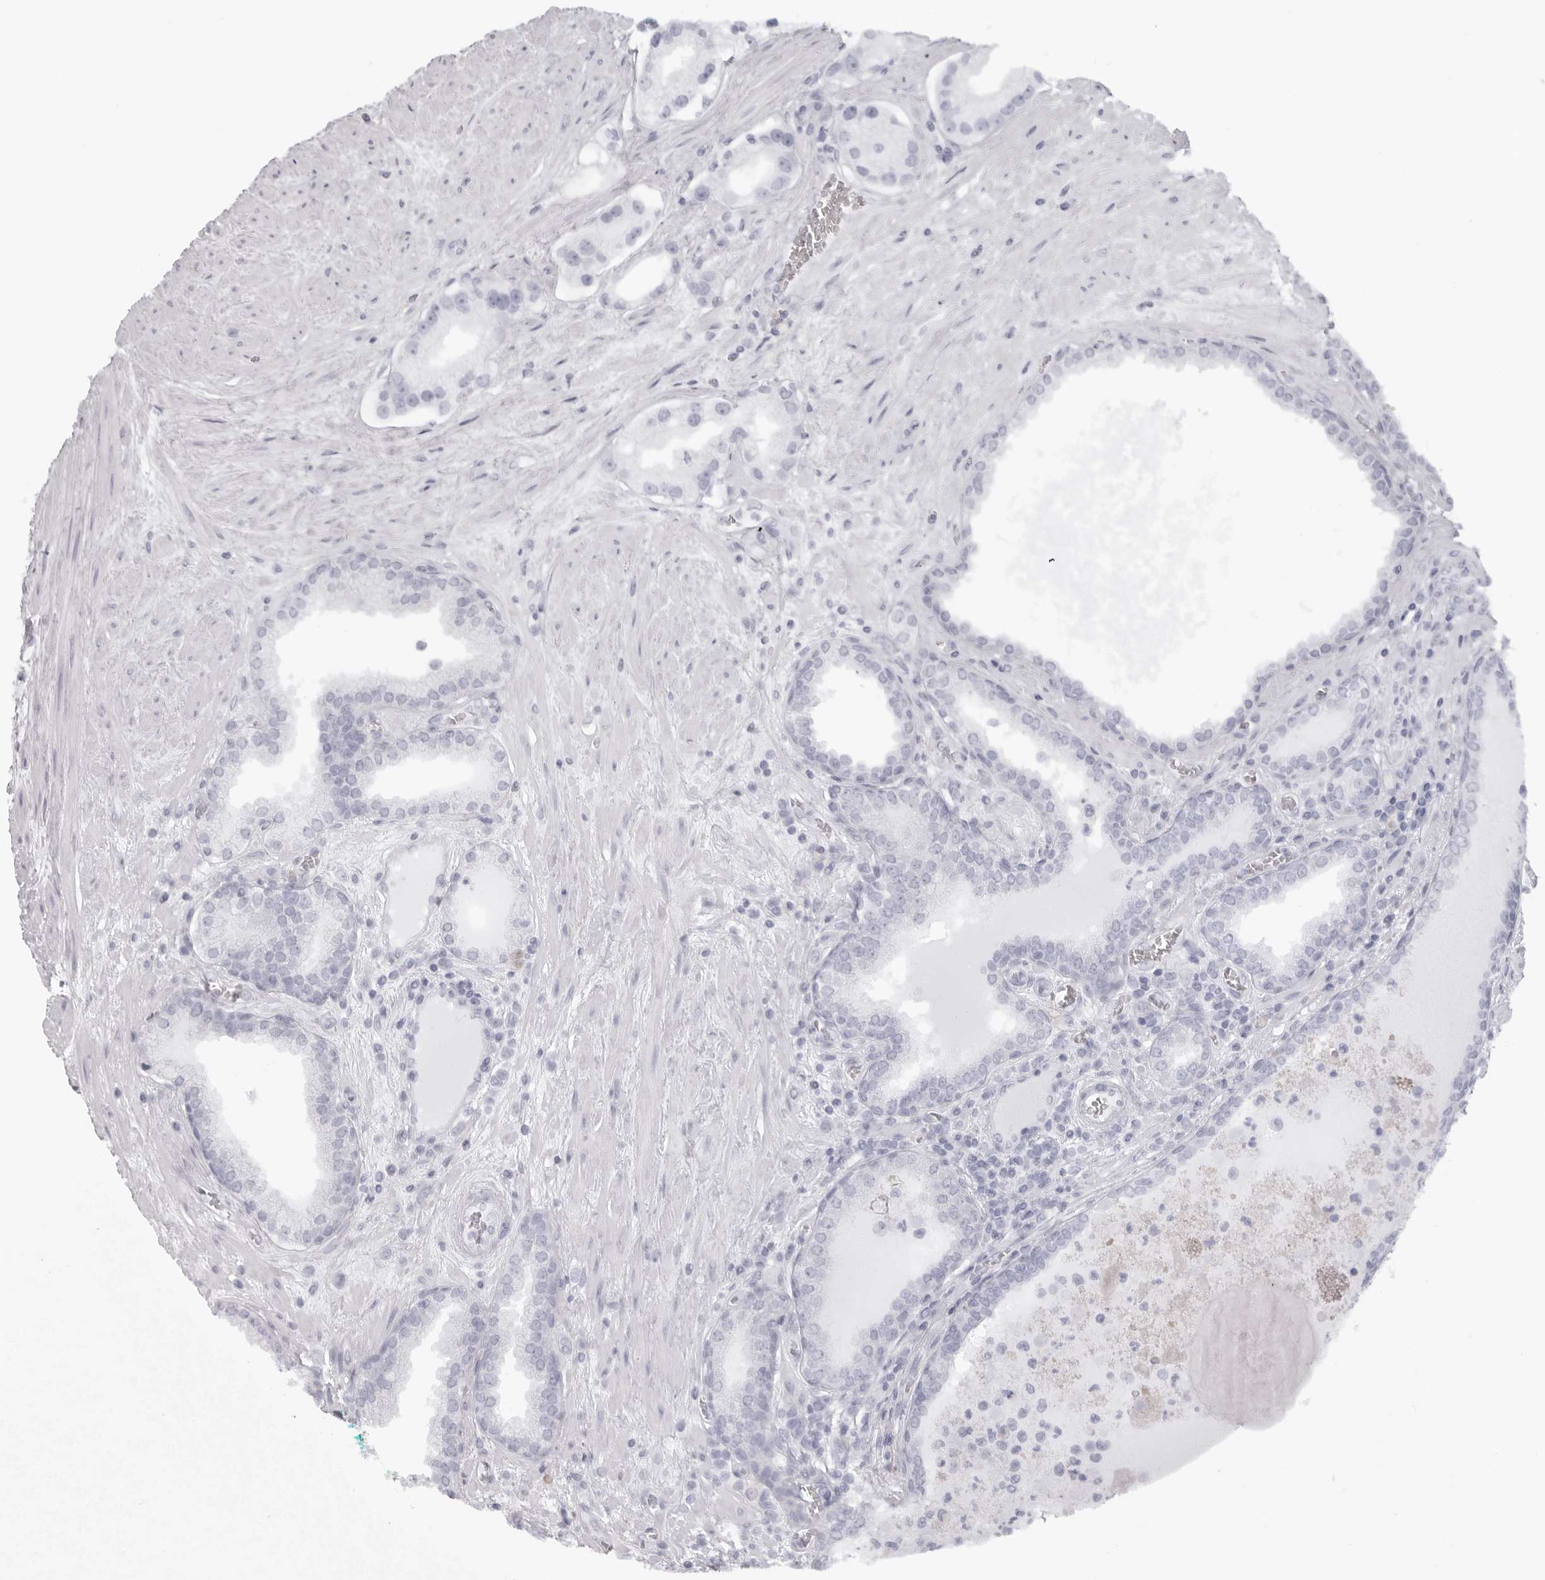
{"staining": {"intensity": "negative", "quantity": "none", "location": "none"}, "tissue": "prostate cancer", "cell_type": "Tumor cells", "image_type": "cancer", "snomed": [{"axis": "morphology", "description": "Adenocarcinoma, Low grade"}, {"axis": "topography", "description": "Prostate"}], "caption": "This is an immunohistochemistry (IHC) histopathology image of prostate cancer (adenocarcinoma (low-grade)). There is no positivity in tumor cells.", "gene": "EPB41", "patient": {"sex": "male", "age": 62}}